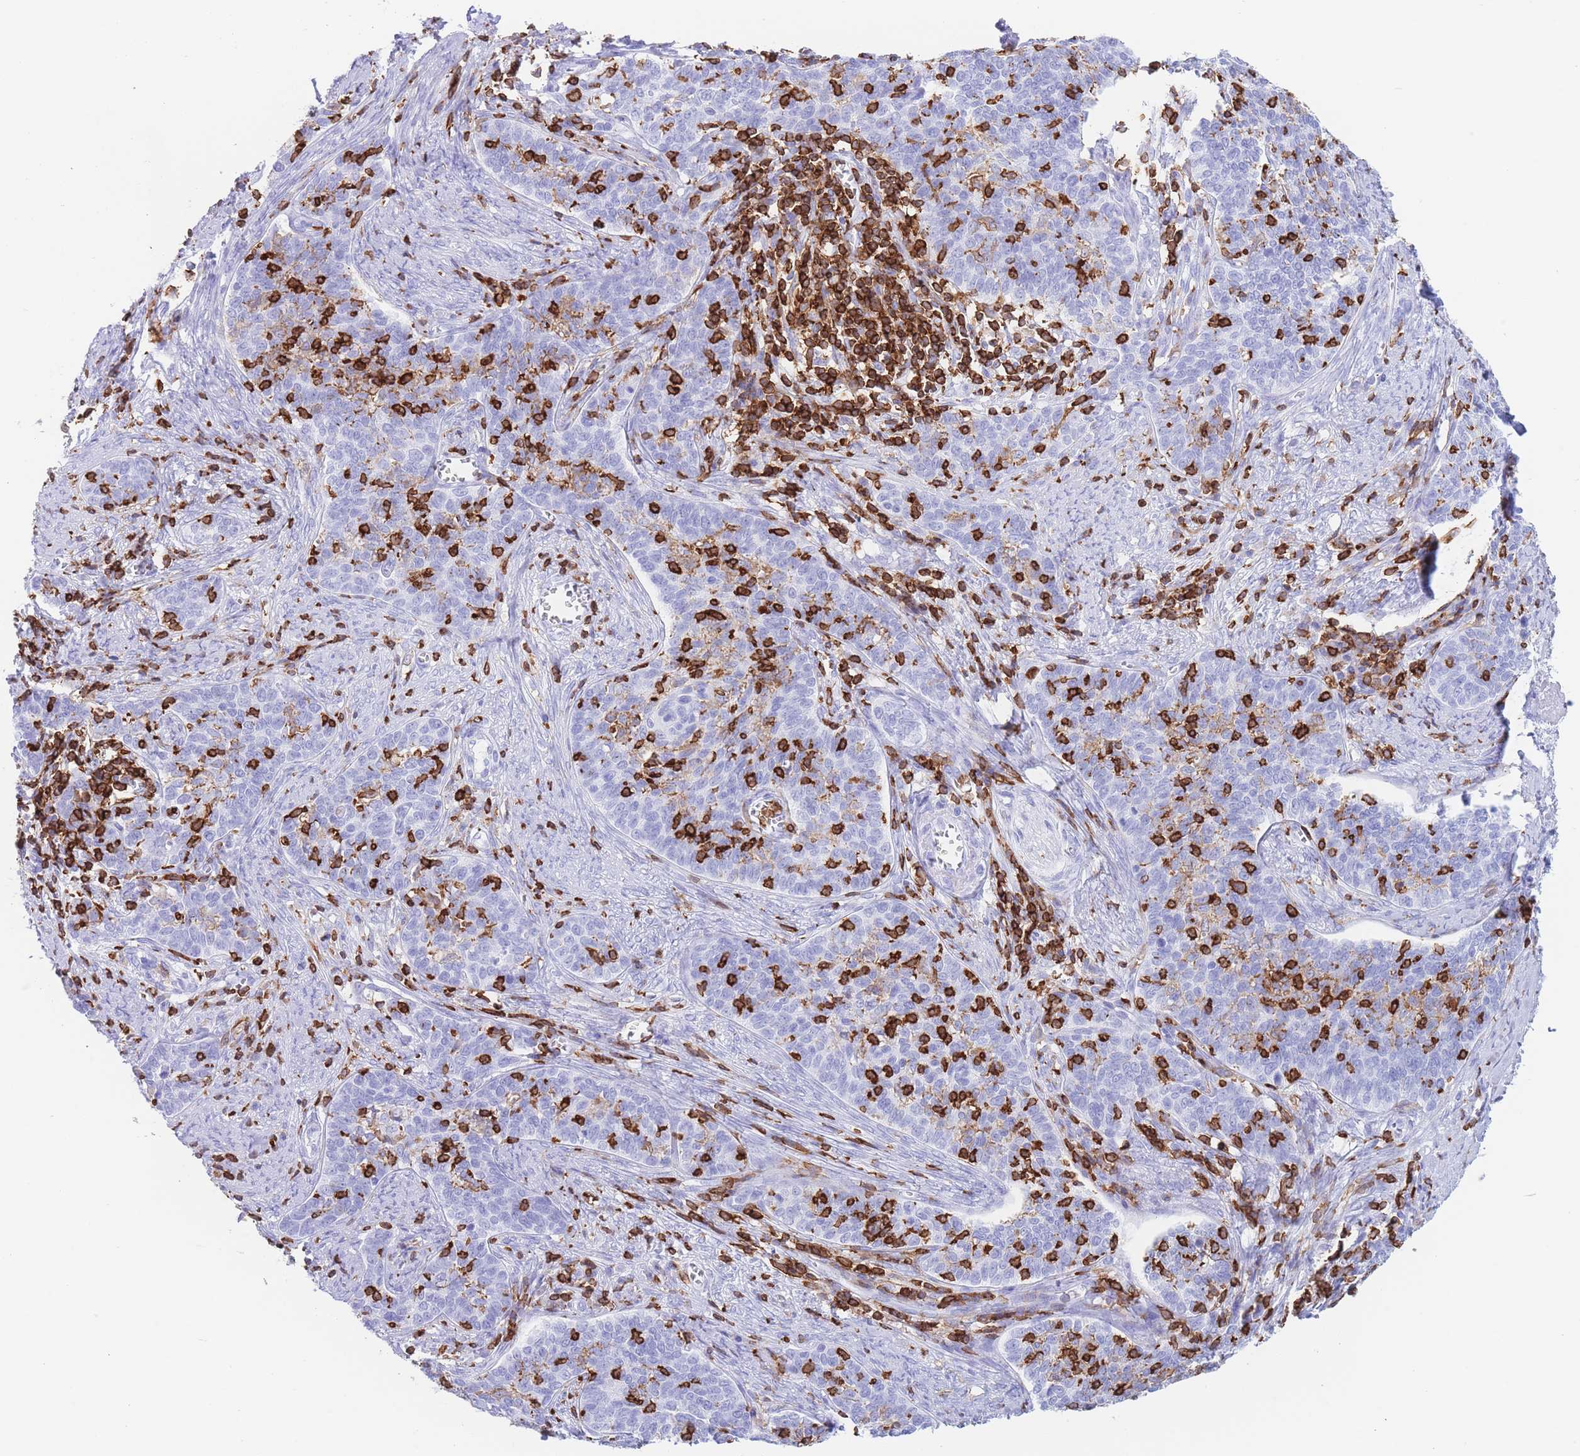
{"staining": {"intensity": "negative", "quantity": "none", "location": "none"}, "tissue": "cervical cancer", "cell_type": "Tumor cells", "image_type": "cancer", "snomed": [{"axis": "morphology", "description": "Squamous cell carcinoma, NOS"}, {"axis": "topography", "description": "Cervix"}], "caption": "Image shows no protein expression in tumor cells of cervical squamous cell carcinoma tissue. (DAB IHC with hematoxylin counter stain).", "gene": "CORO1A", "patient": {"sex": "female", "age": 39}}